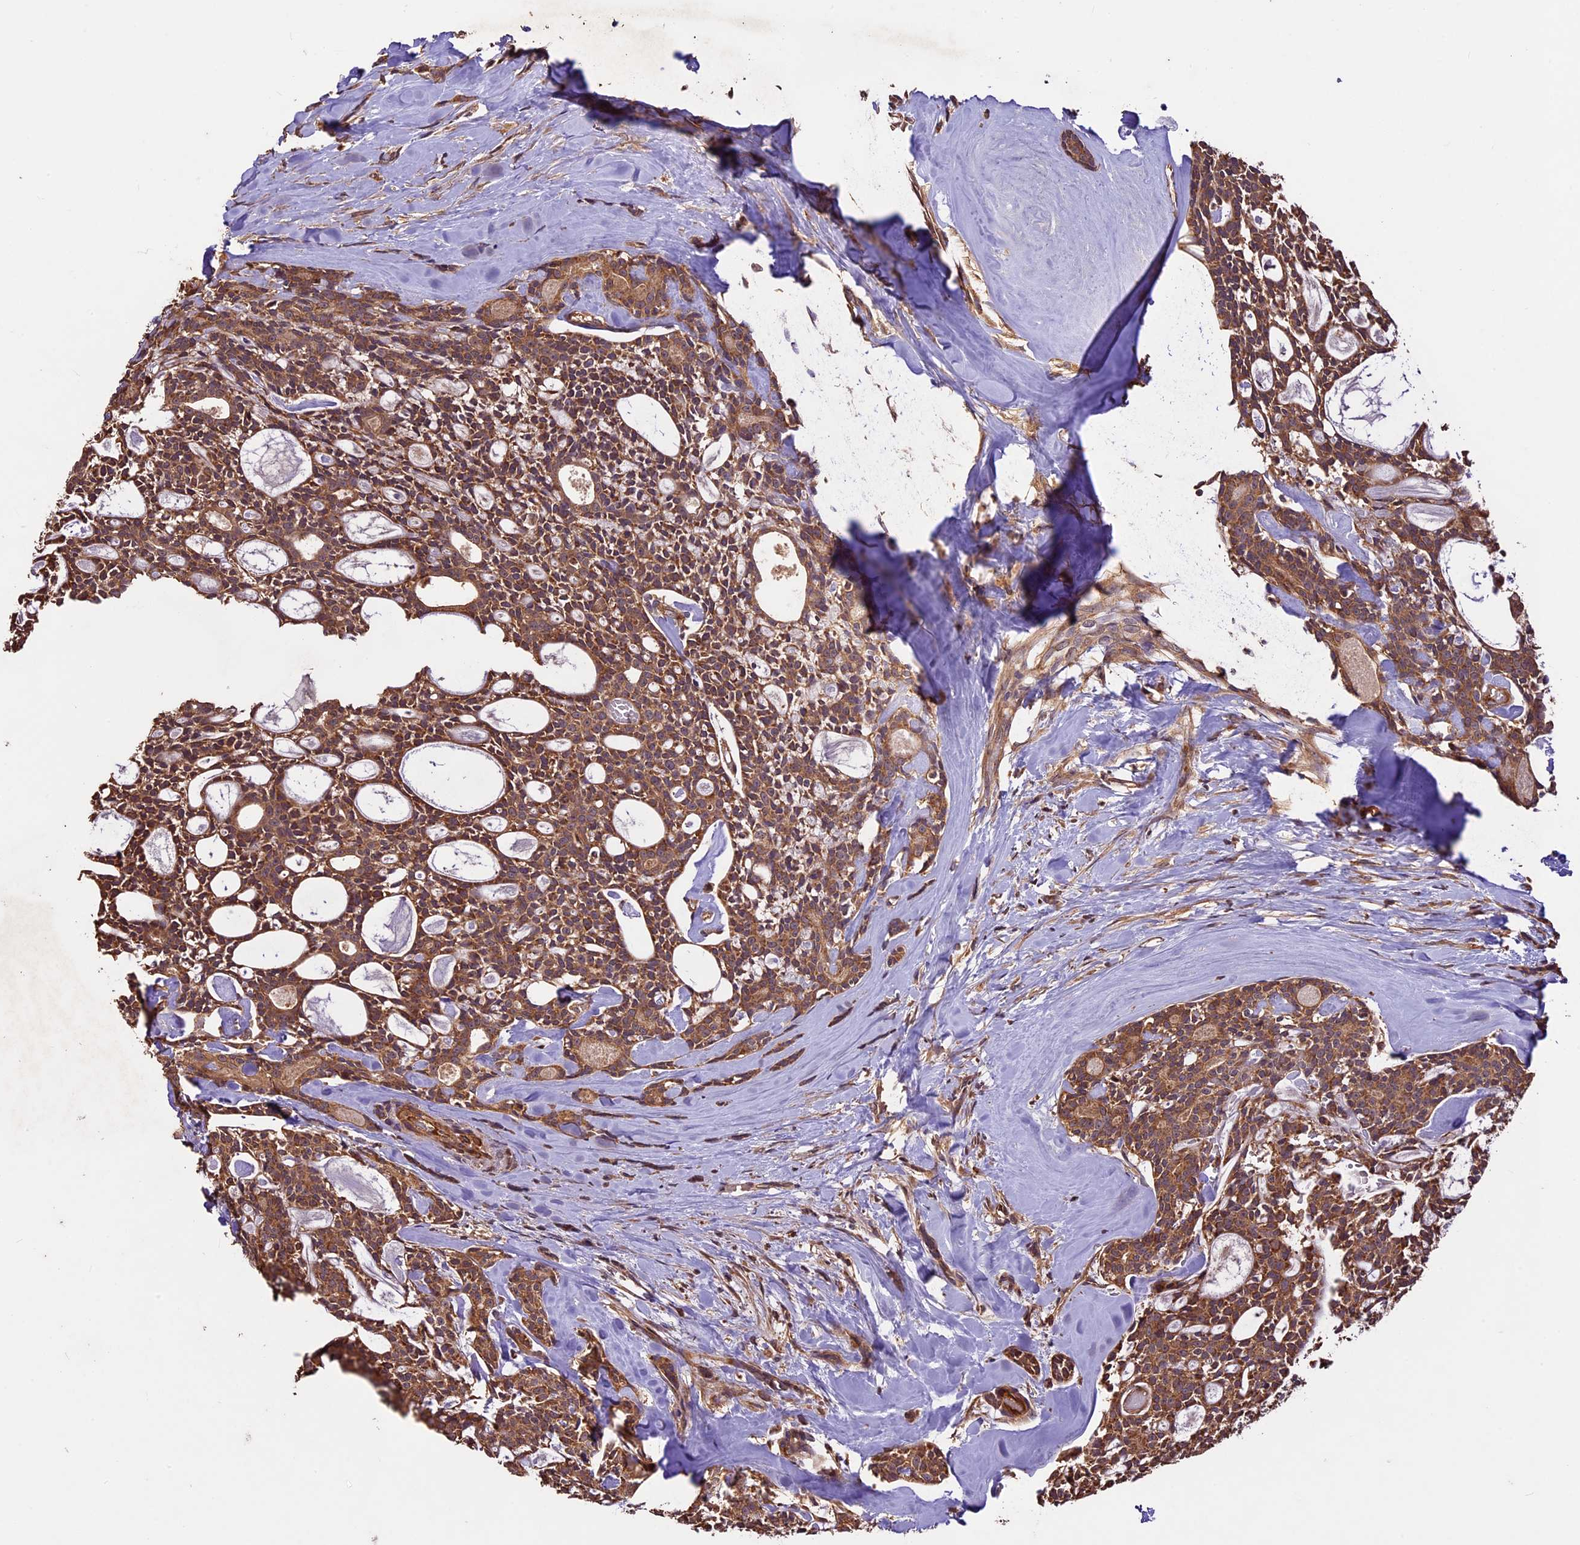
{"staining": {"intensity": "moderate", "quantity": ">75%", "location": "cytoplasmic/membranous"}, "tissue": "head and neck cancer", "cell_type": "Tumor cells", "image_type": "cancer", "snomed": [{"axis": "morphology", "description": "Adenocarcinoma, NOS"}, {"axis": "topography", "description": "Salivary gland"}, {"axis": "topography", "description": "Head-Neck"}], "caption": "Protein staining of head and neck cancer (adenocarcinoma) tissue exhibits moderate cytoplasmic/membranous staining in approximately >75% of tumor cells. (DAB (3,3'-diaminobenzidine) IHC, brown staining for protein, blue staining for nuclei).", "gene": "CRLF1", "patient": {"sex": "male", "age": 55}}